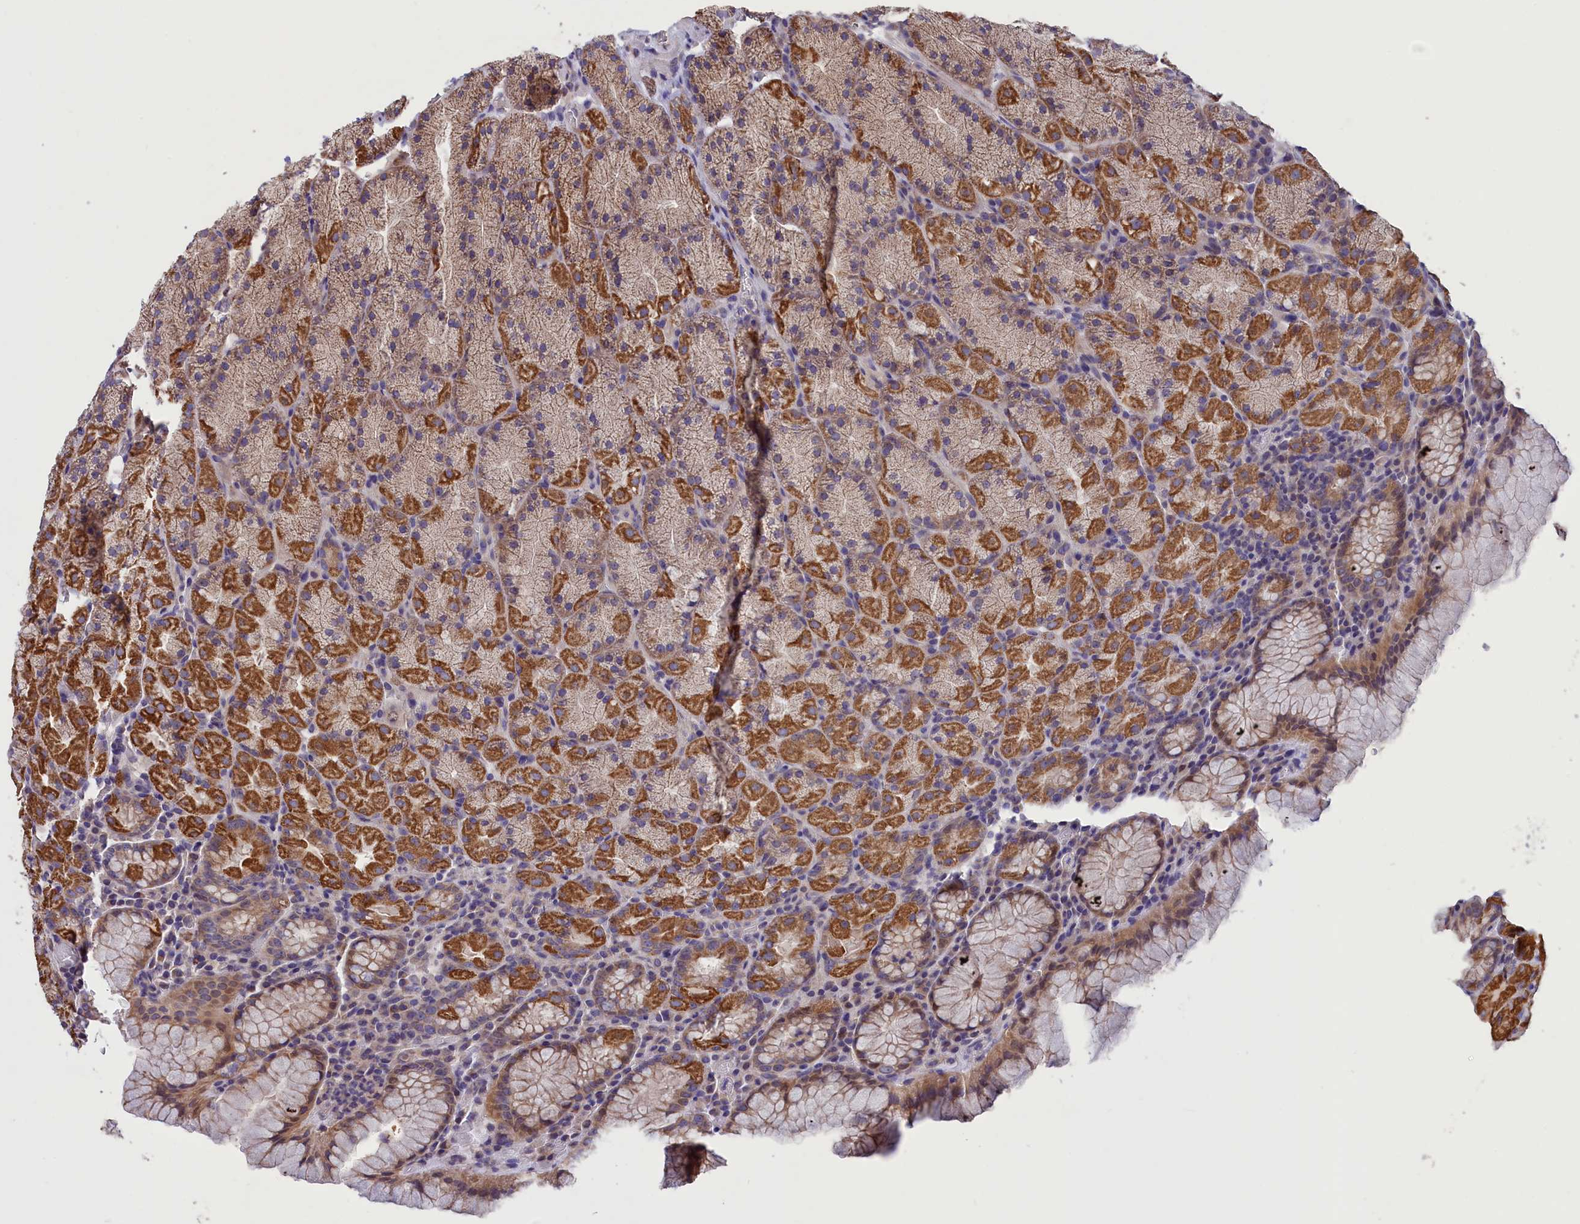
{"staining": {"intensity": "strong", "quantity": "25%-75%", "location": "cytoplasmic/membranous"}, "tissue": "stomach", "cell_type": "Glandular cells", "image_type": "normal", "snomed": [{"axis": "morphology", "description": "Normal tissue, NOS"}, {"axis": "topography", "description": "Stomach, upper"}, {"axis": "topography", "description": "Stomach, lower"}], "caption": "DAB immunohistochemical staining of benign human stomach shows strong cytoplasmic/membranous protein positivity in about 25%-75% of glandular cells. The staining was performed using DAB (3,3'-diaminobenzidine), with brown indicating positive protein expression. Nuclei are stained blue with hematoxylin.", "gene": "CYP2U1", "patient": {"sex": "male", "age": 80}}